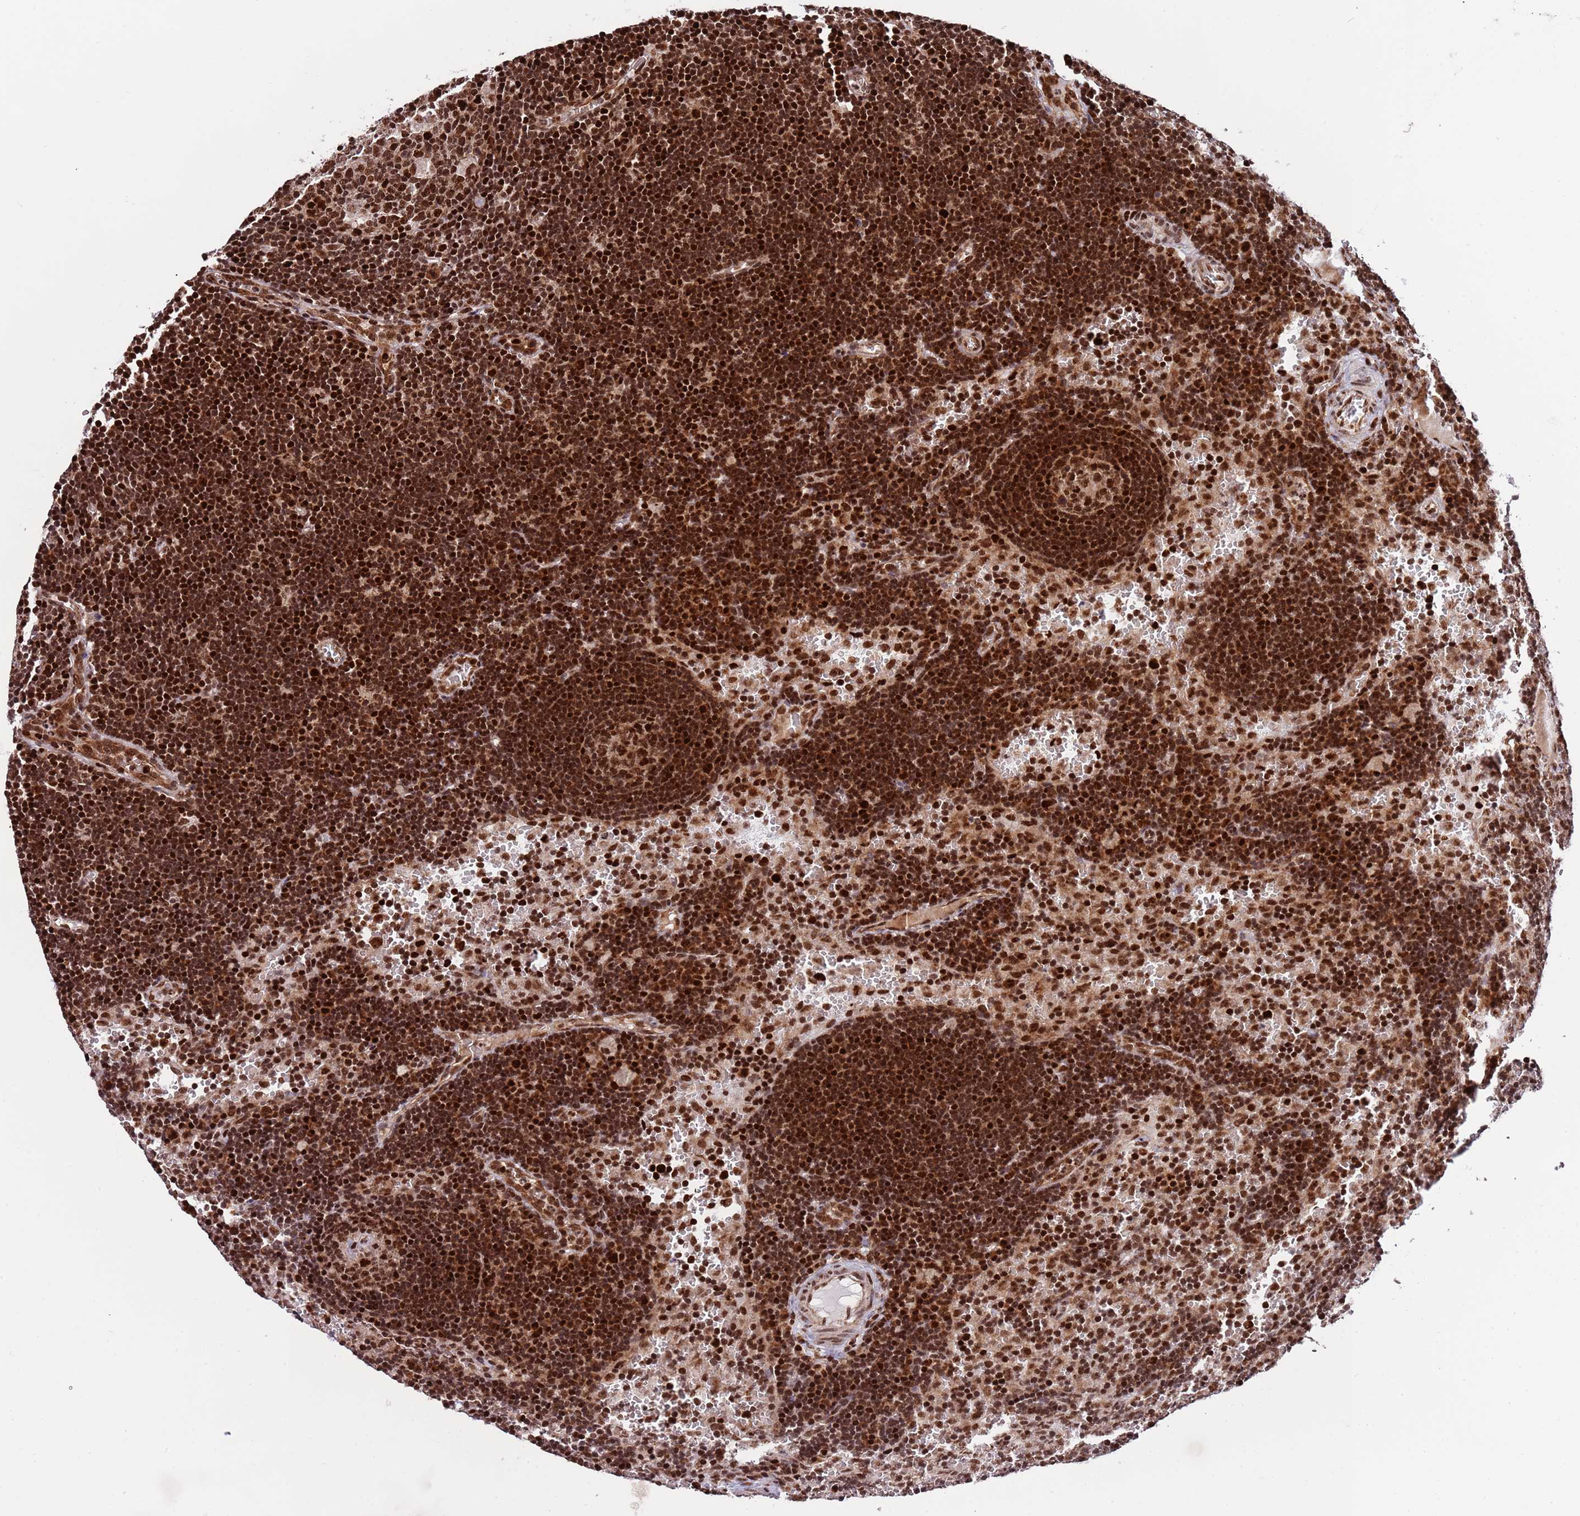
{"staining": {"intensity": "strong", "quantity": ">75%", "location": "nuclear"}, "tissue": "lymph node", "cell_type": "Germinal center cells", "image_type": "normal", "snomed": [{"axis": "morphology", "description": "Normal tissue, NOS"}, {"axis": "topography", "description": "Lymph node"}], "caption": "This image shows IHC staining of normal human lymph node, with high strong nuclear staining in about >75% of germinal center cells.", "gene": "RIF1", "patient": {"sex": "male", "age": 62}}